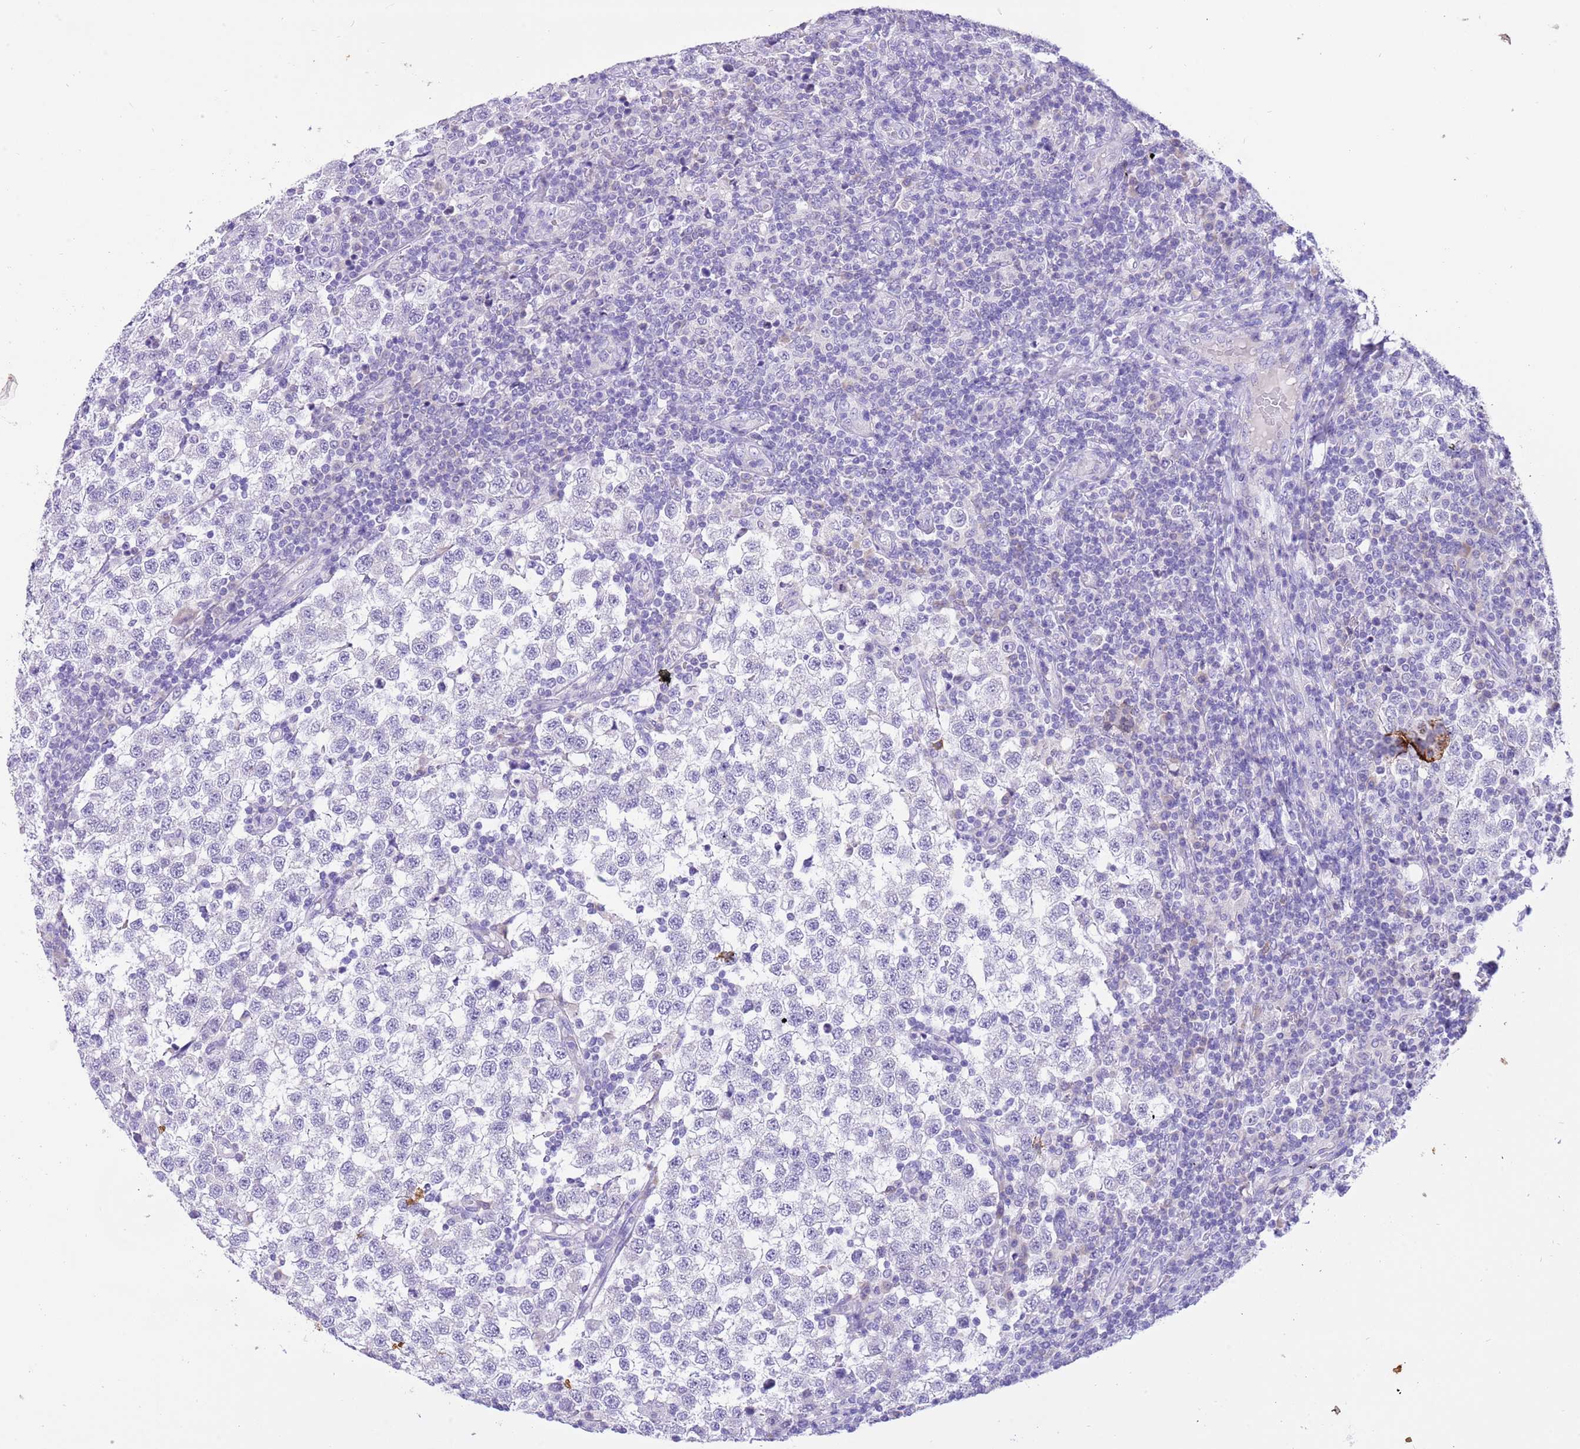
{"staining": {"intensity": "negative", "quantity": "none", "location": "none"}, "tissue": "testis cancer", "cell_type": "Tumor cells", "image_type": "cancer", "snomed": [{"axis": "morphology", "description": "Seminoma, NOS"}, {"axis": "topography", "description": "Testis"}], "caption": "An immunohistochemistry (IHC) image of seminoma (testis) is shown. There is no staining in tumor cells of seminoma (testis).", "gene": "R3HDM4", "patient": {"sex": "male", "age": 34}}